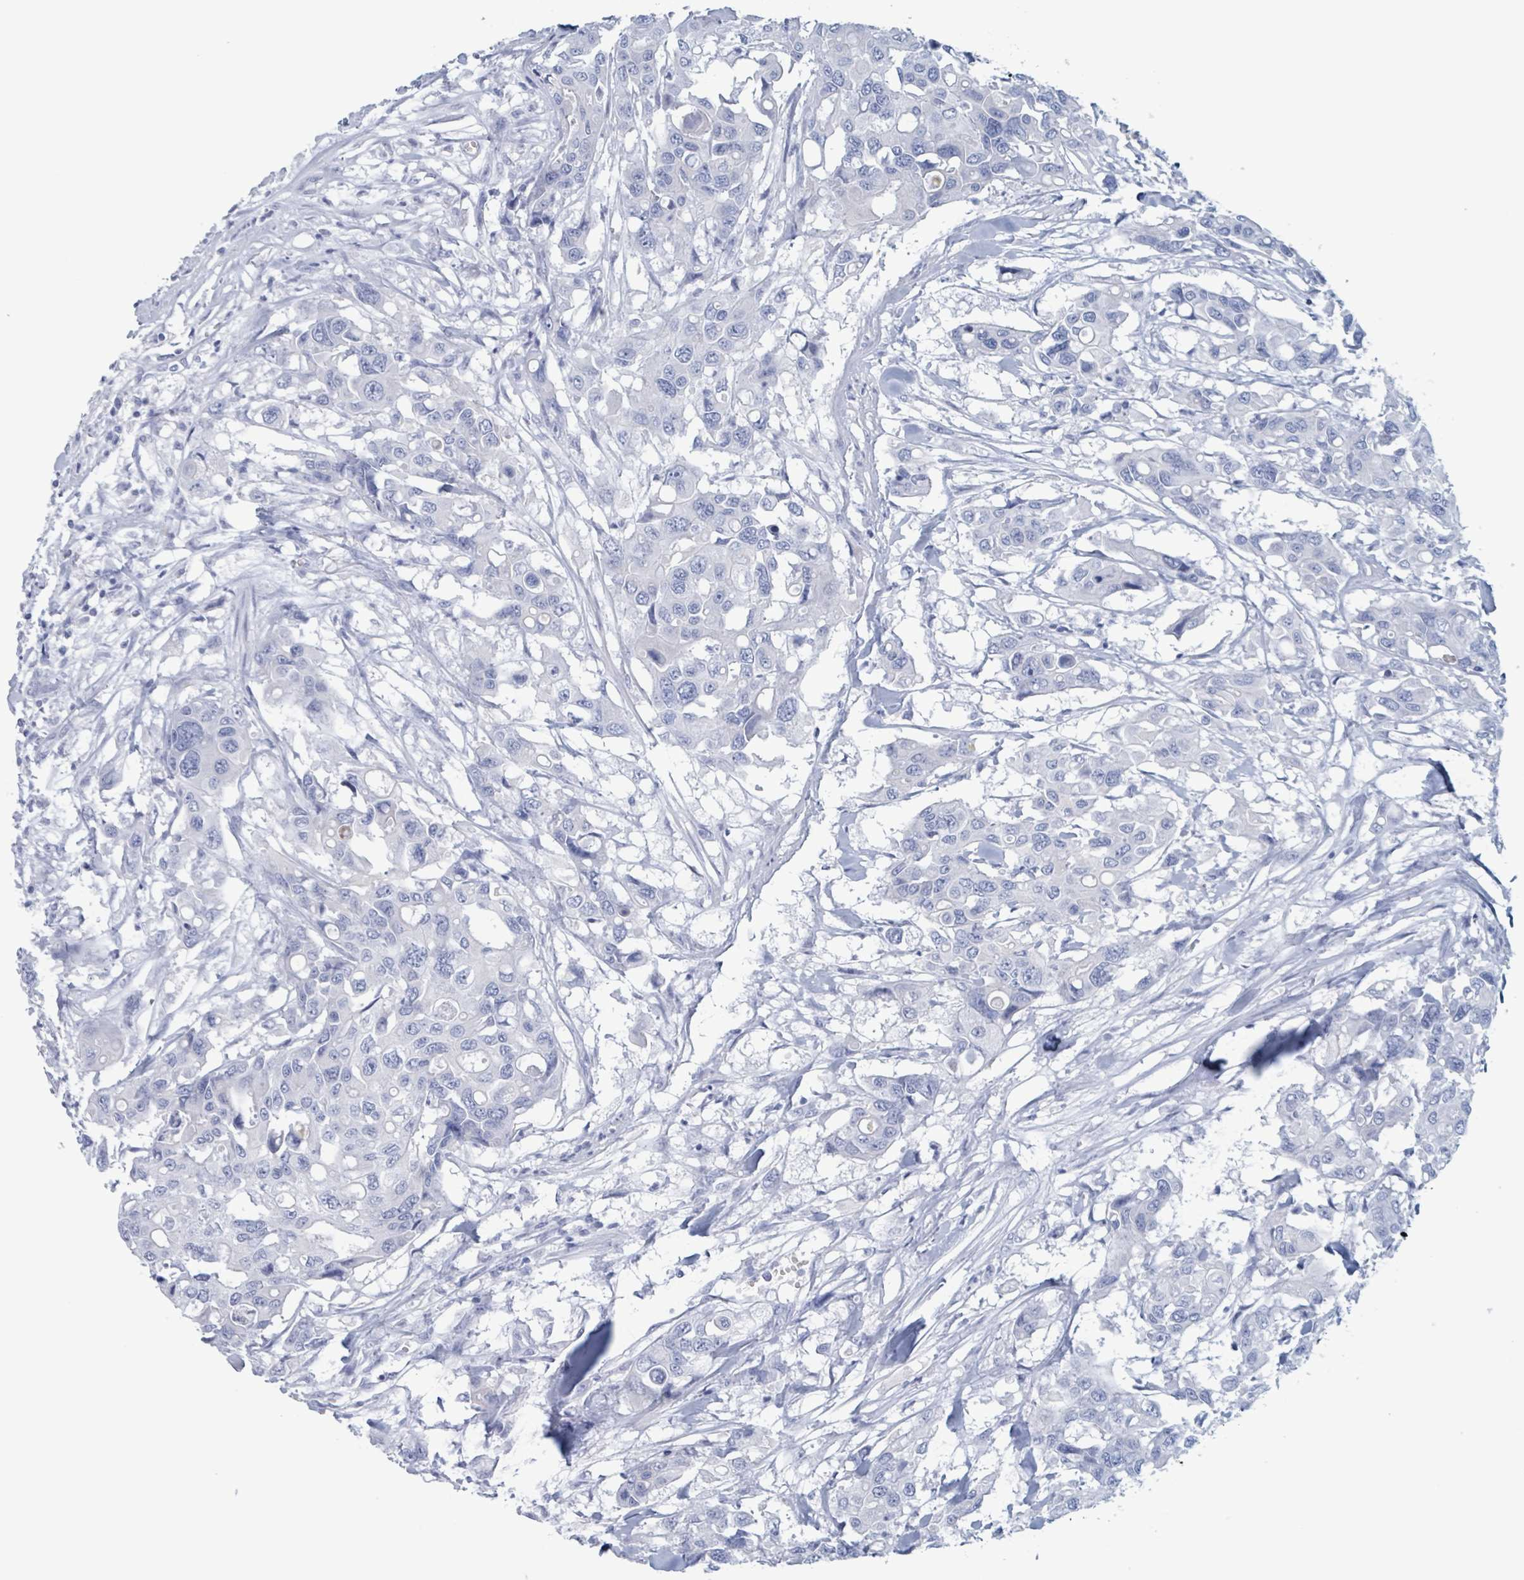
{"staining": {"intensity": "negative", "quantity": "none", "location": "none"}, "tissue": "colorectal cancer", "cell_type": "Tumor cells", "image_type": "cancer", "snomed": [{"axis": "morphology", "description": "Adenocarcinoma, NOS"}, {"axis": "topography", "description": "Colon"}], "caption": "A micrograph of colorectal cancer stained for a protein demonstrates no brown staining in tumor cells.", "gene": "KLK4", "patient": {"sex": "male", "age": 77}}